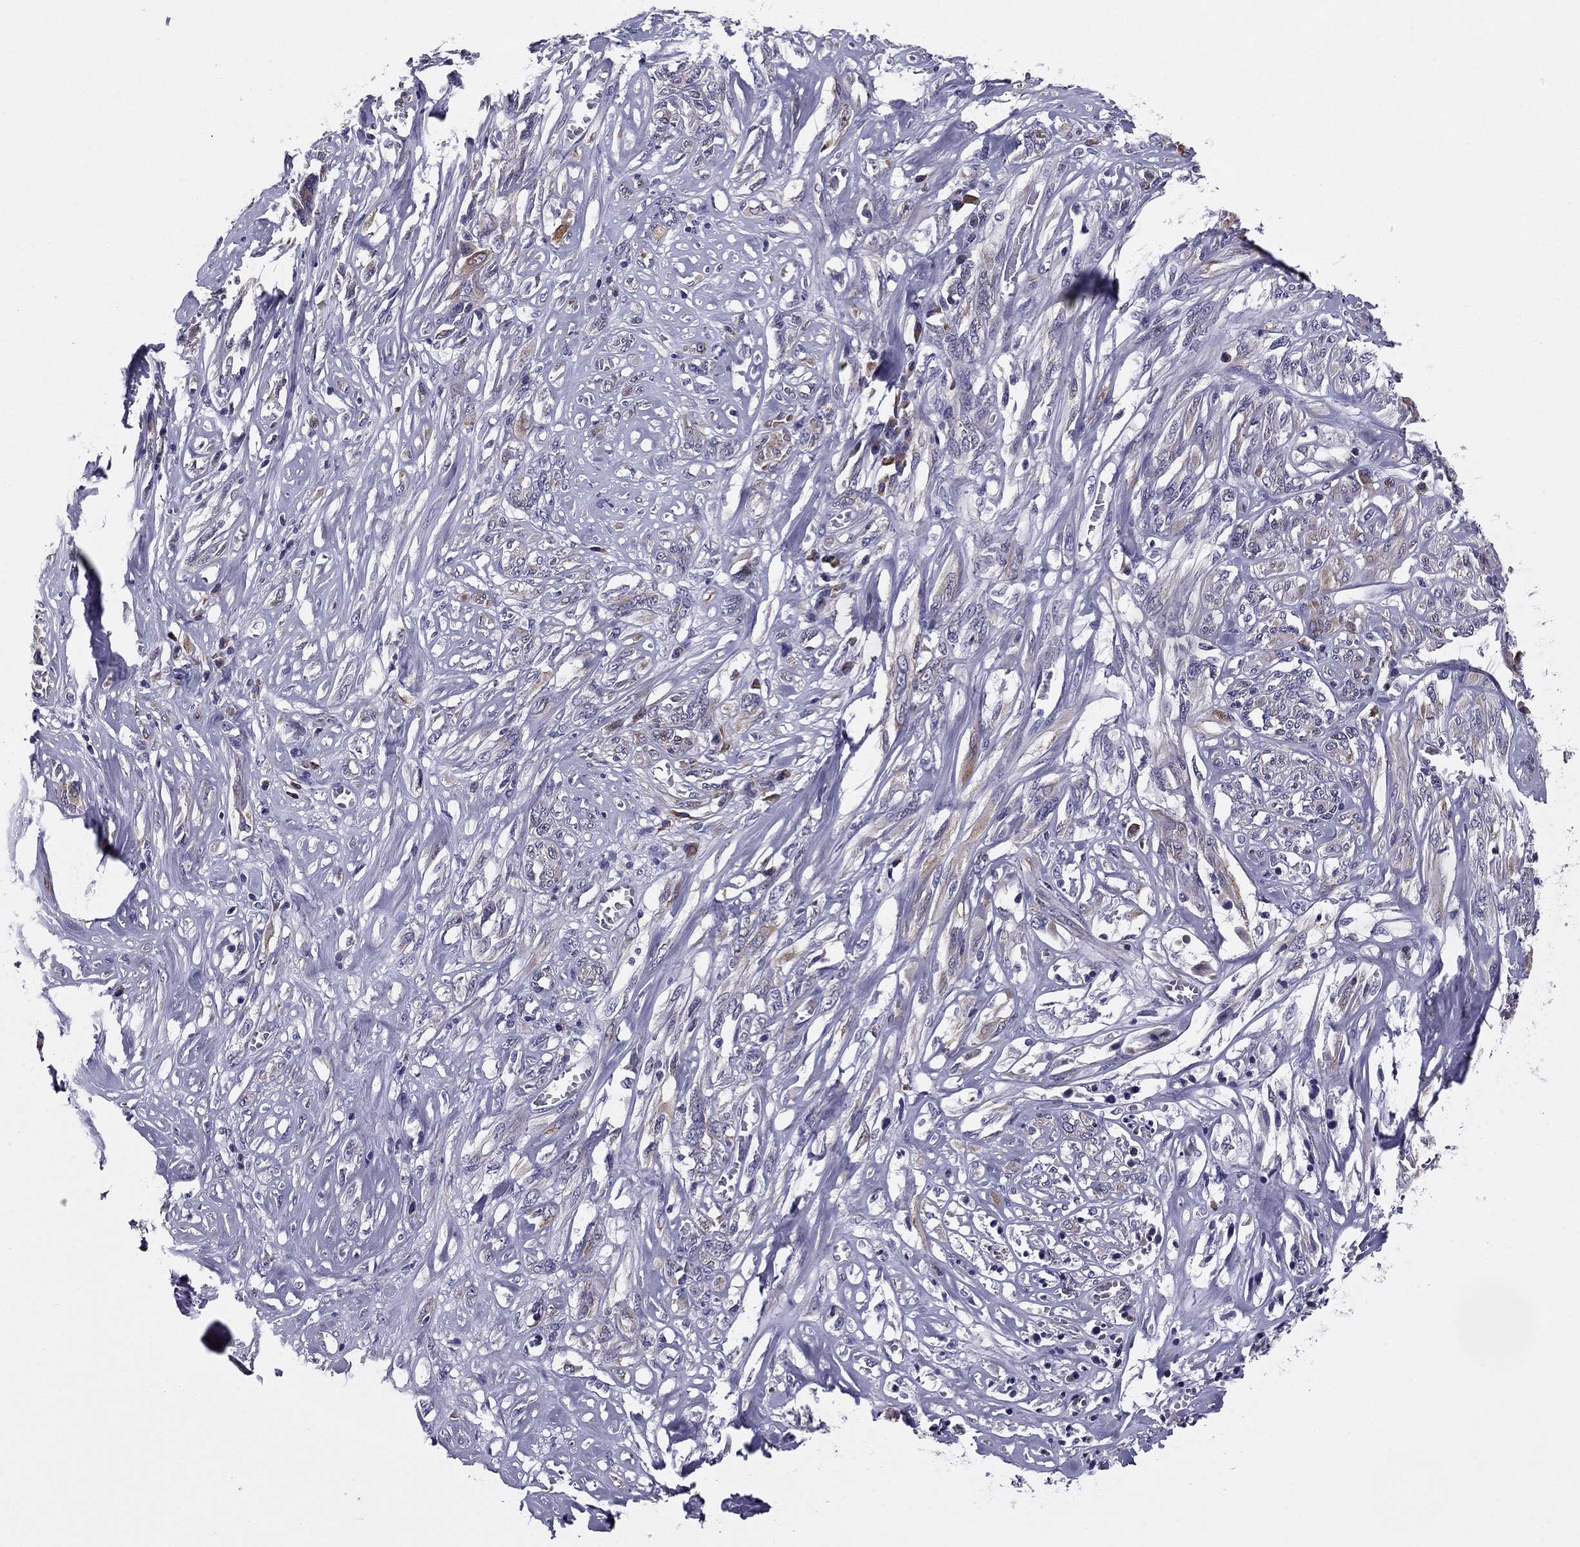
{"staining": {"intensity": "moderate", "quantity": "<25%", "location": "cytoplasmic/membranous"}, "tissue": "melanoma", "cell_type": "Tumor cells", "image_type": "cancer", "snomed": [{"axis": "morphology", "description": "Malignant melanoma, NOS"}, {"axis": "topography", "description": "Skin"}], "caption": "Tumor cells demonstrate low levels of moderate cytoplasmic/membranous expression in approximately <25% of cells in malignant melanoma. The protein is stained brown, and the nuclei are stained in blue (DAB (3,3'-diaminobenzidine) IHC with brightfield microscopy, high magnification).", "gene": "TMED3", "patient": {"sex": "female", "age": 91}}